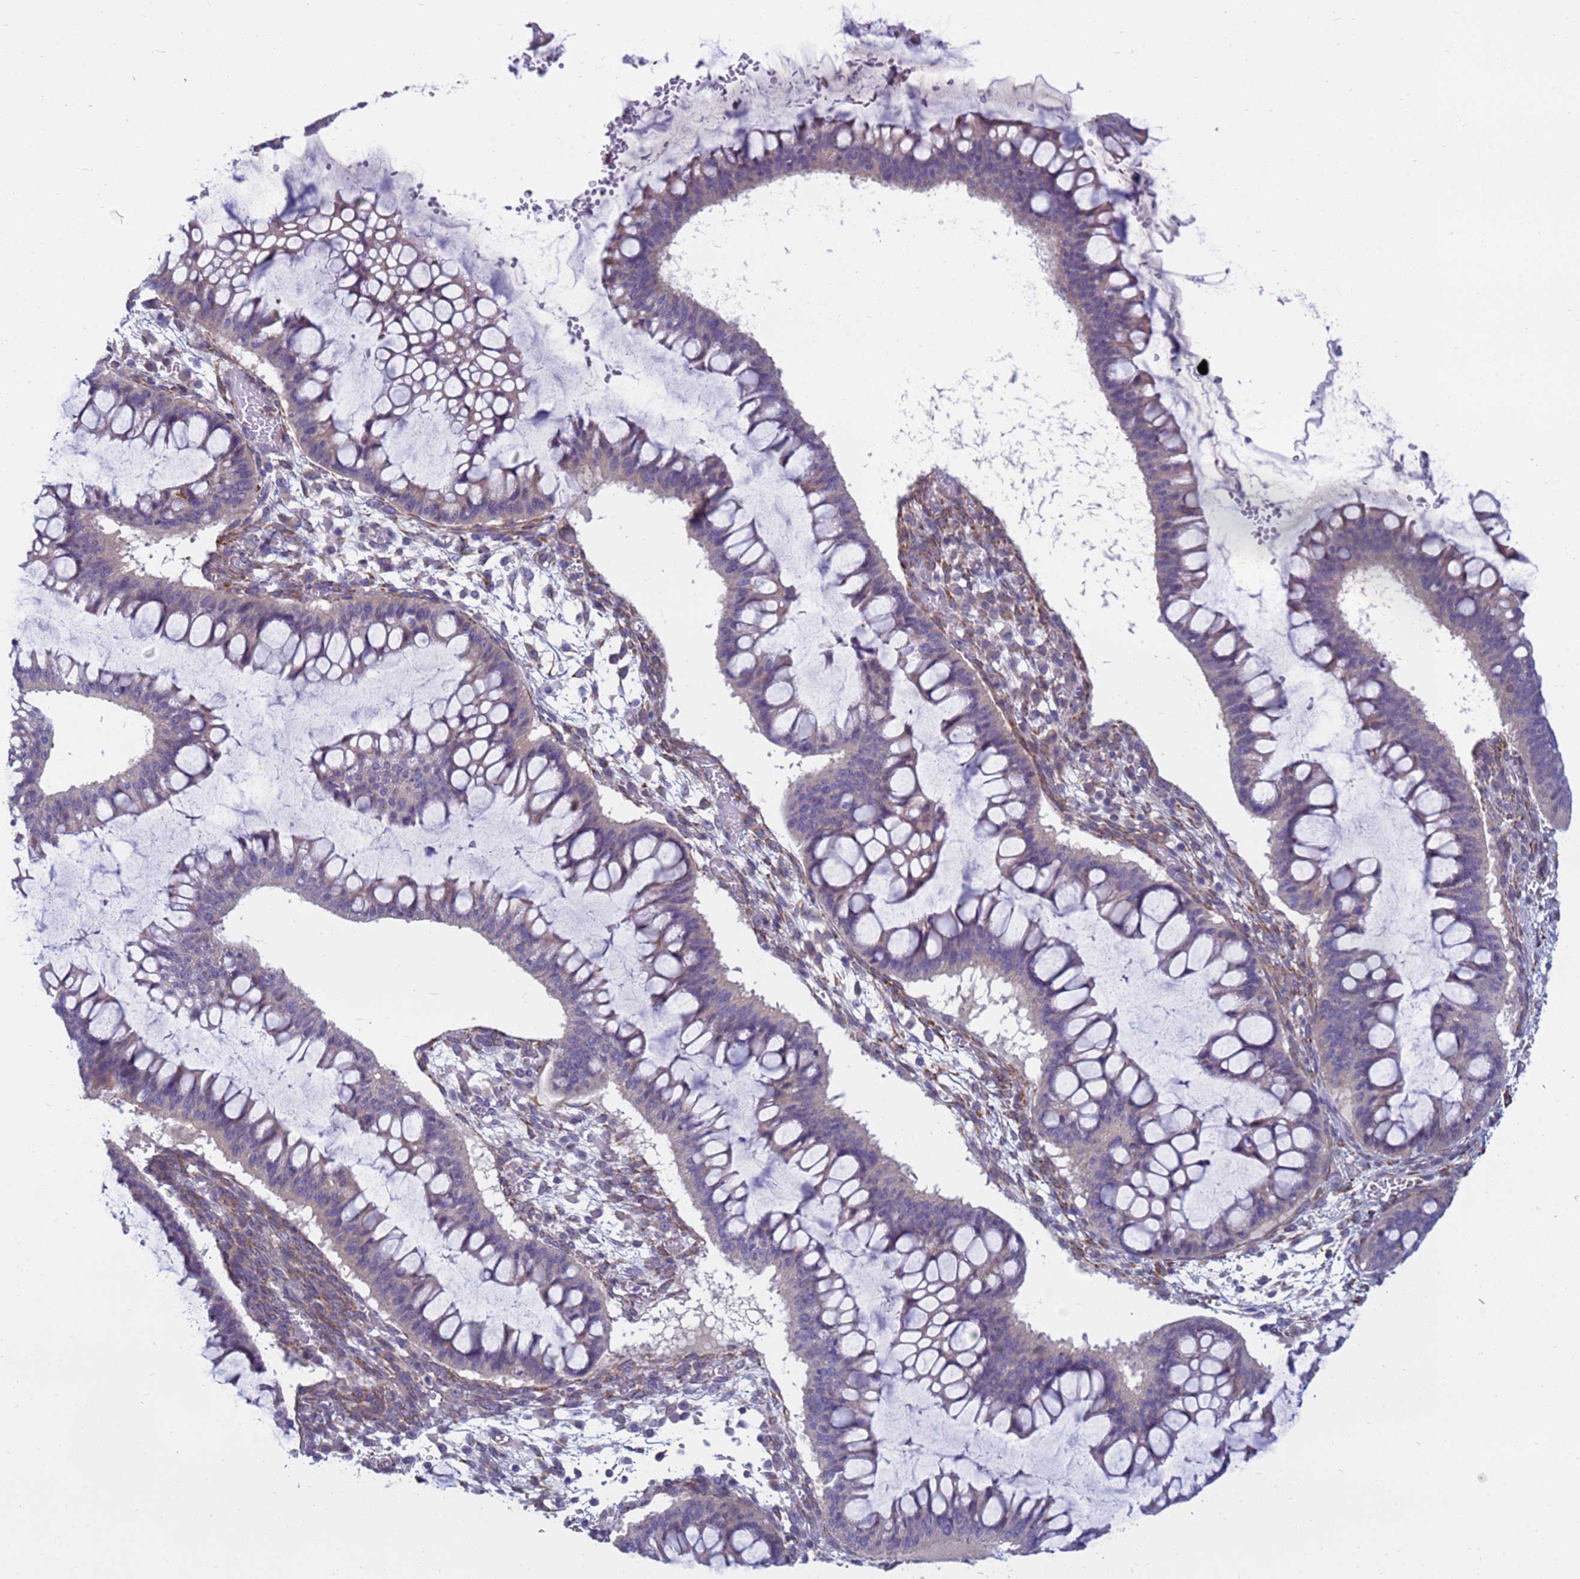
{"staining": {"intensity": "negative", "quantity": "none", "location": "none"}, "tissue": "ovarian cancer", "cell_type": "Tumor cells", "image_type": "cancer", "snomed": [{"axis": "morphology", "description": "Cystadenocarcinoma, mucinous, NOS"}, {"axis": "topography", "description": "Ovary"}], "caption": "Immunohistochemistry of human mucinous cystadenocarcinoma (ovarian) demonstrates no staining in tumor cells. (DAB immunohistochemistry visualized using brightfield microscopy, high magnification).", "gene": "TRPC6", "patient": {"sex": "female", "age": 73}}